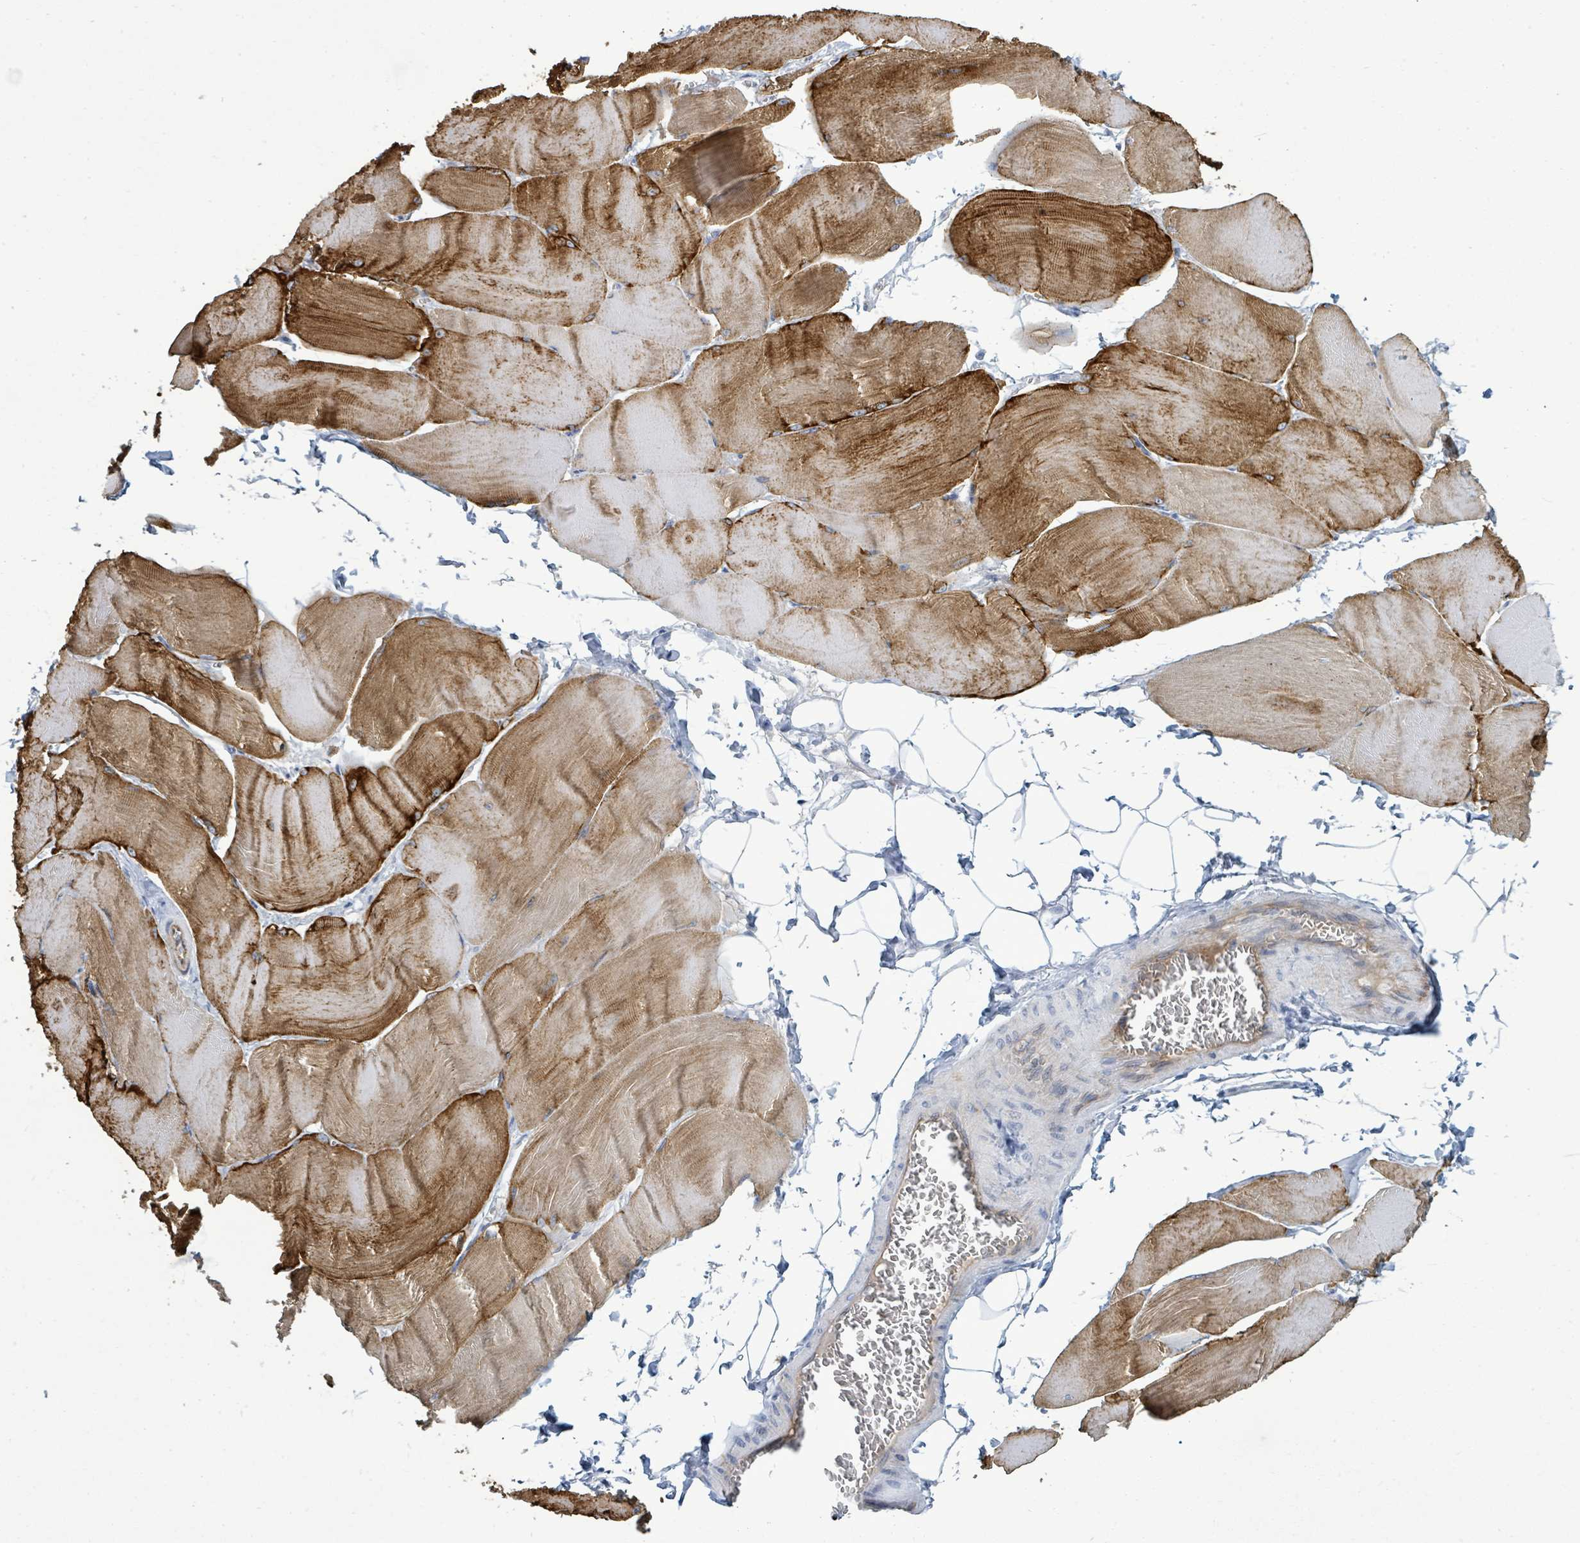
{"staining": {"intensity": "moderate", "quantity": ">75%", "location": "cytoplasmic/membranous"}, "tissue": "skeletal muscle", "cell_type": "Myocytes", "image_type": "normal", "snomed": [{"axis": "morphology", "description": "Normal tissue, NOS"}, {"axis": "morphology", "description": "Basal cell carcinoma"}, {"axis": "topography", "description": "Skeletal muscle"}], "caption": "Immunohistochemistry (IHC) histopathology image of unremarkable skeletal muscle: skeletal muscle stained using IHC shows medium levels of moderate protein expression localized specifically in the cytoplasmic/membranous of myocytes, appearing as a cytoplasmic/membranous brown color.", "gene": "SIRPB1", "patient": {"sex": "female", "age": 64}}